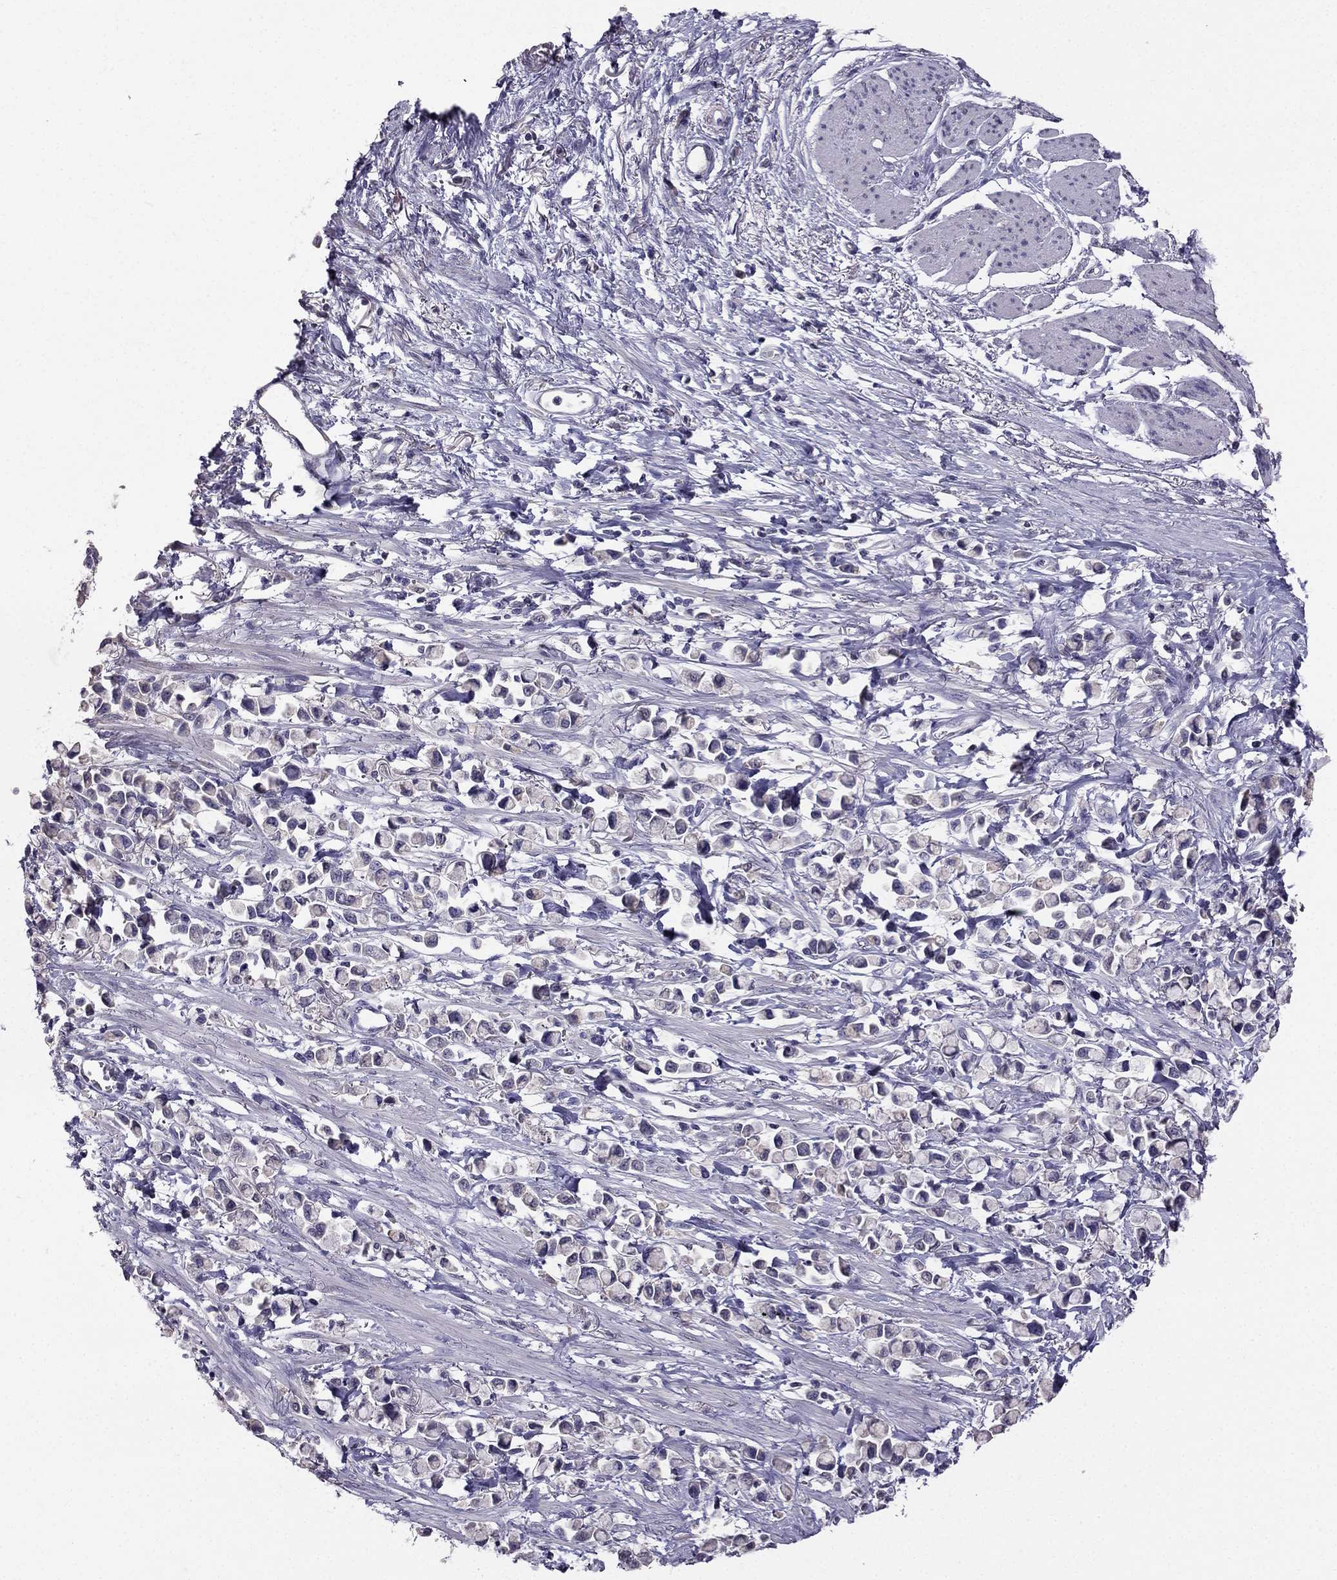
{"staining": {"intensity": "weak", "quantity": "<25%", "location": "cytoplasmic/membranous"}, "tissue": "stomach cancer", "cell_type": "Tumor cells", "image_type": "cancer", "snomed": [{"axis": "morphology", "description": "Adenocarcinoma, NOS"}, {"axis": "topography", "description": "Stomach"}], "caption": "Immunohistochemical staining of stomach cancer (adenocarcinoma) displays no significant expression in tumor cells.", "gene": "SCG5", "patient": {"sex": "female", "age": 81}}